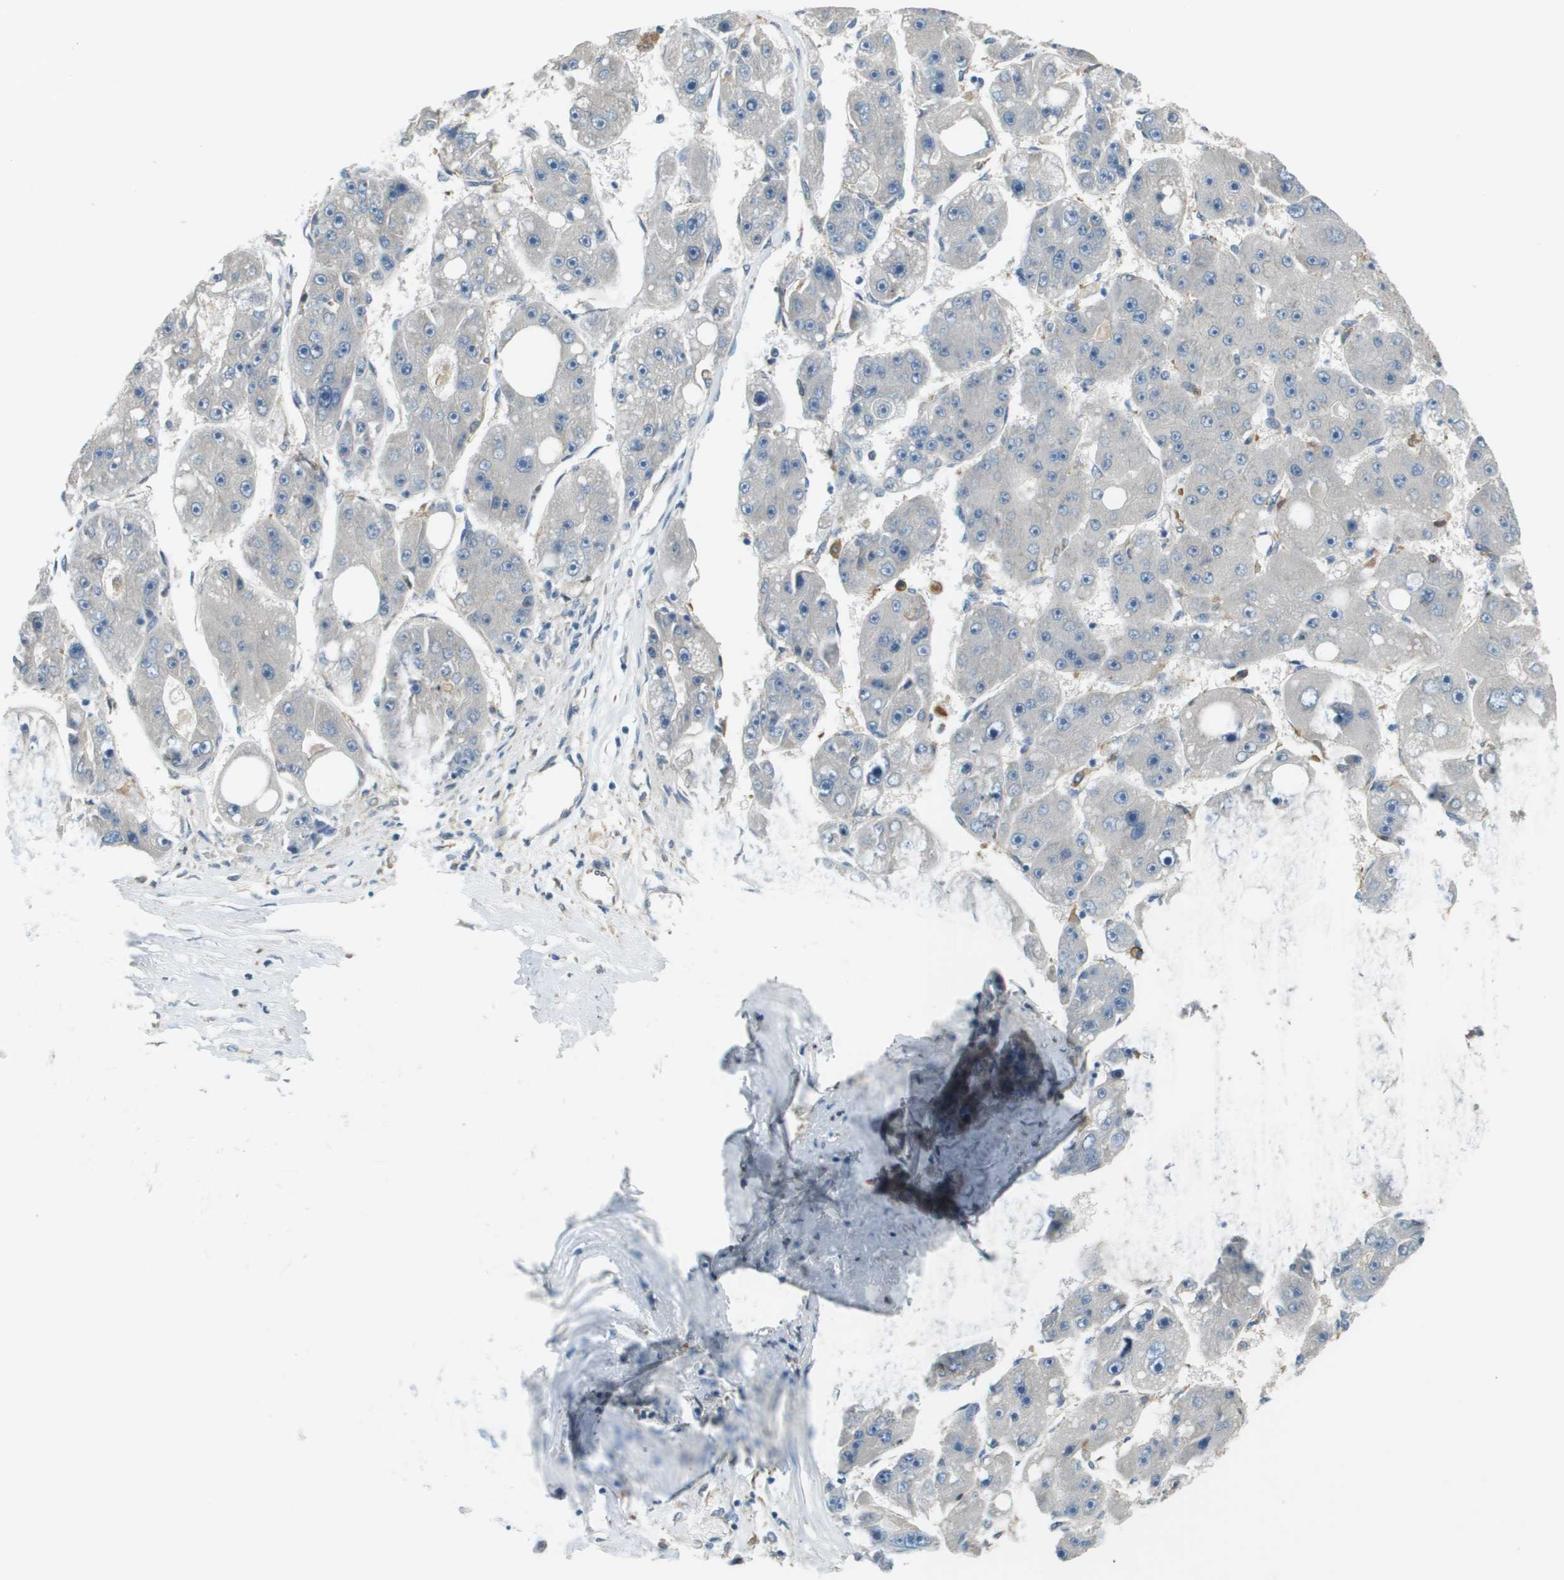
{"staining": {"intensity": "negative", "quantity": "none", "location": "none"}, "tissue": "liver cancer", "cell_type": "Tumor cells", "image_type": "cancer", "snomed": [{"axis": "morphology", "description": "Carcinoma, Hepatocellular, NOS"}, {"axis": "topography", "description": "Liver"}], "caption": "Tumor cells are negative for brown protein staining in liver cancer (hepatocellular carcinoma). (Brightfield microscopy of DAB (3,3'-diaminobenzidine) immunohistochemistry (IHC) at high magnification).", "gene": "CORO1B", "patient": {"sex": "female", "age": 61}}